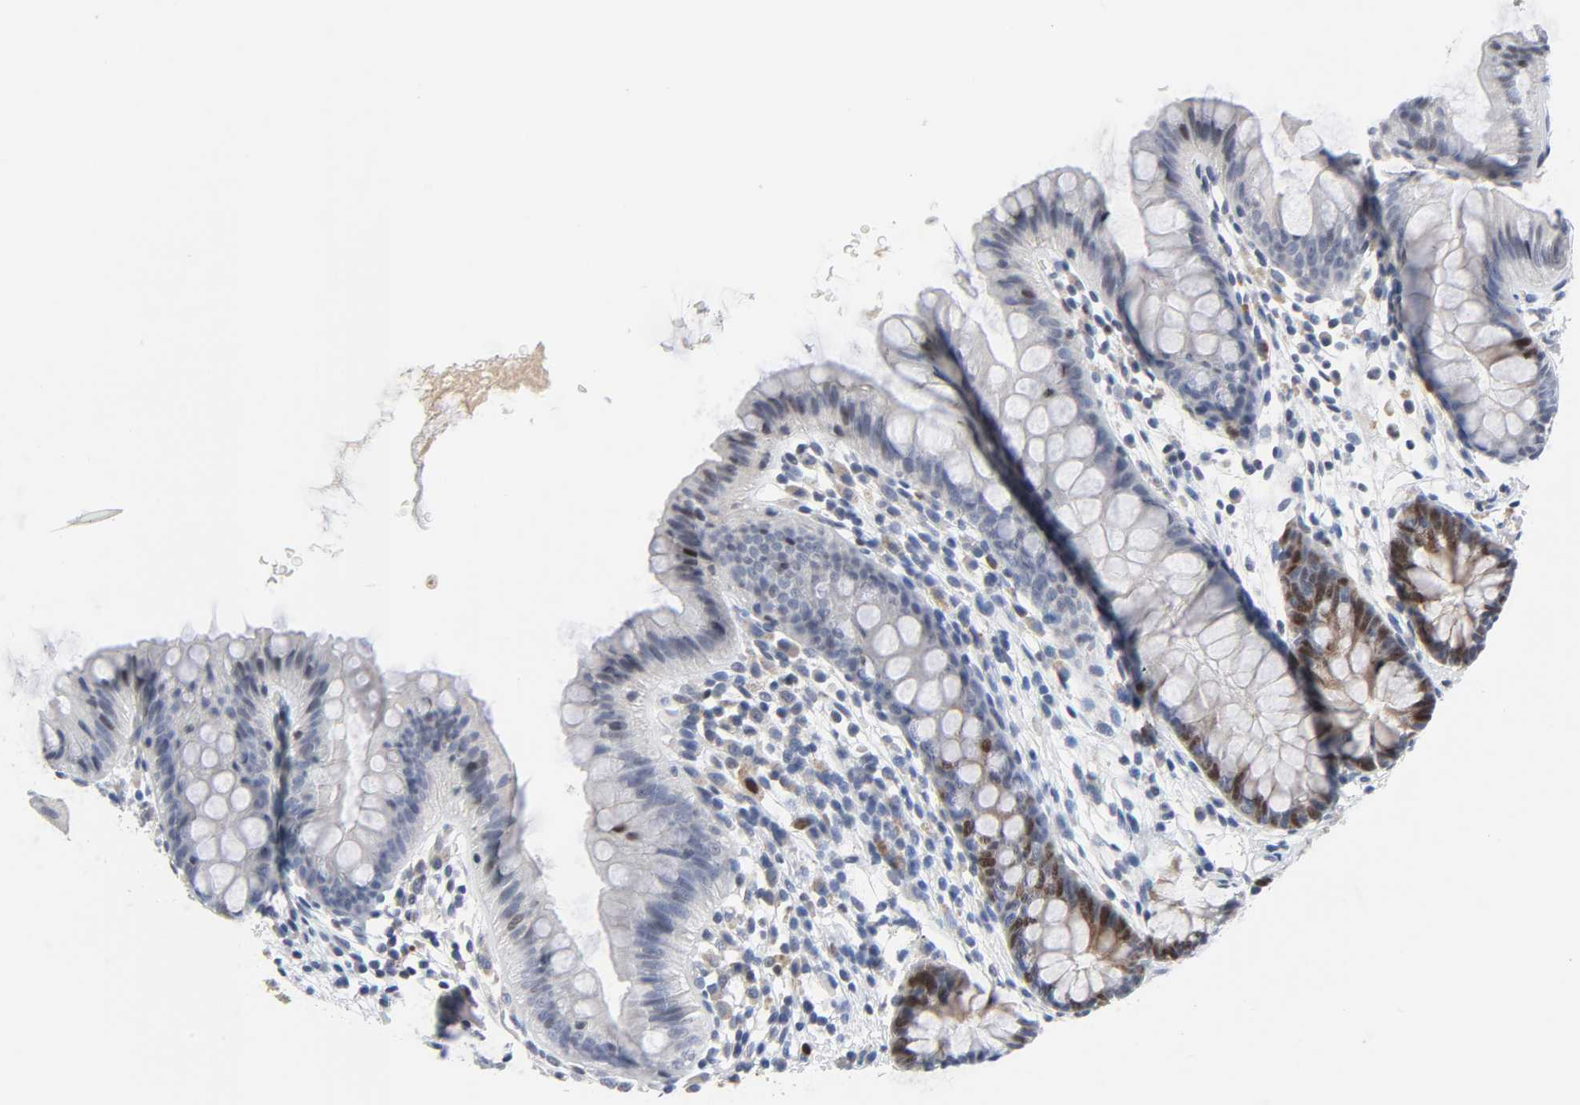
{"staining": {"intensity": "negative", "quantity": "none", "location": "none"}, "tissue": "colon", "cell_type": "Endothelial cells", "image_type": "normal", "snomed": [{"axis": "morphology", "description": "Normal tissue, NOS"}, {"axis": "topography", "description": "Smooth muscle"}, {"axis": "topography", "description": "Colon"}], "caption": "High magnification brightfield microscopy of normal colon stained with DAB (3,3'-diaminobenzidine) (brown) and counterstained with hematoxylin (blue): endothelial cells show no significant expression.", "gene": "WEE1", "patient": {"sex": "male", "age": 67}}